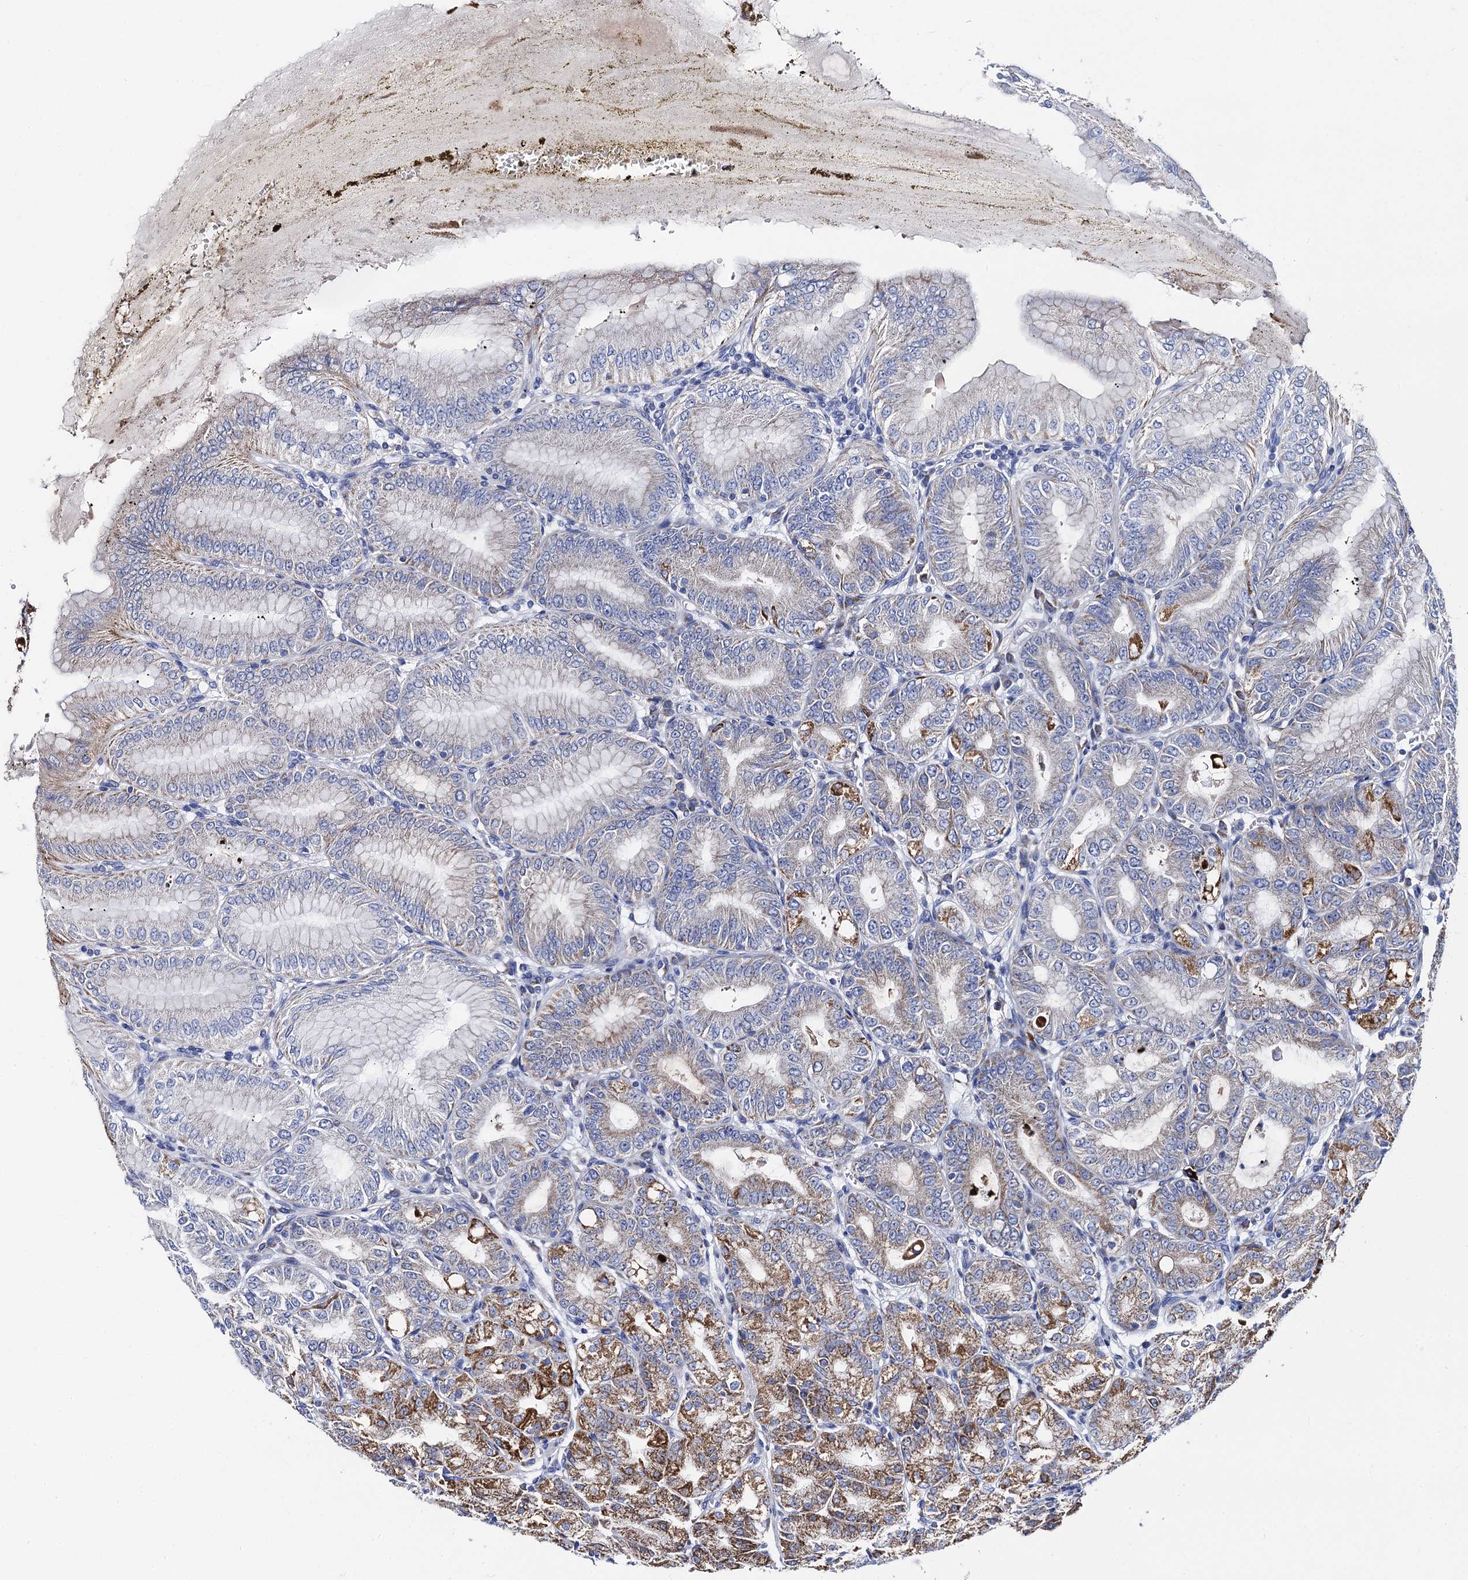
{"staining": {"intensity": "moderate", "quantity": "25%-75%", "location": "cytoplasmic/membranous"}, "tissue": "stomach", "cell_type": "Glandular cells", "image_type": "normal", "snomed": [{"axis": "morphology", "description": "Normal tissue, NOS"}, {"axis": "topography", "description": "Stomach, lower"}], "caption": "IHC photomicrograph of unremarkable stomach stained for a protein (brown), which demonstrates medium levels of moderate cytoplasmic/membranous expression in approximately 25%-75% of glandular cells.", "gene": "ACADSB", "patient": {"sex": "male", "age": 71}}